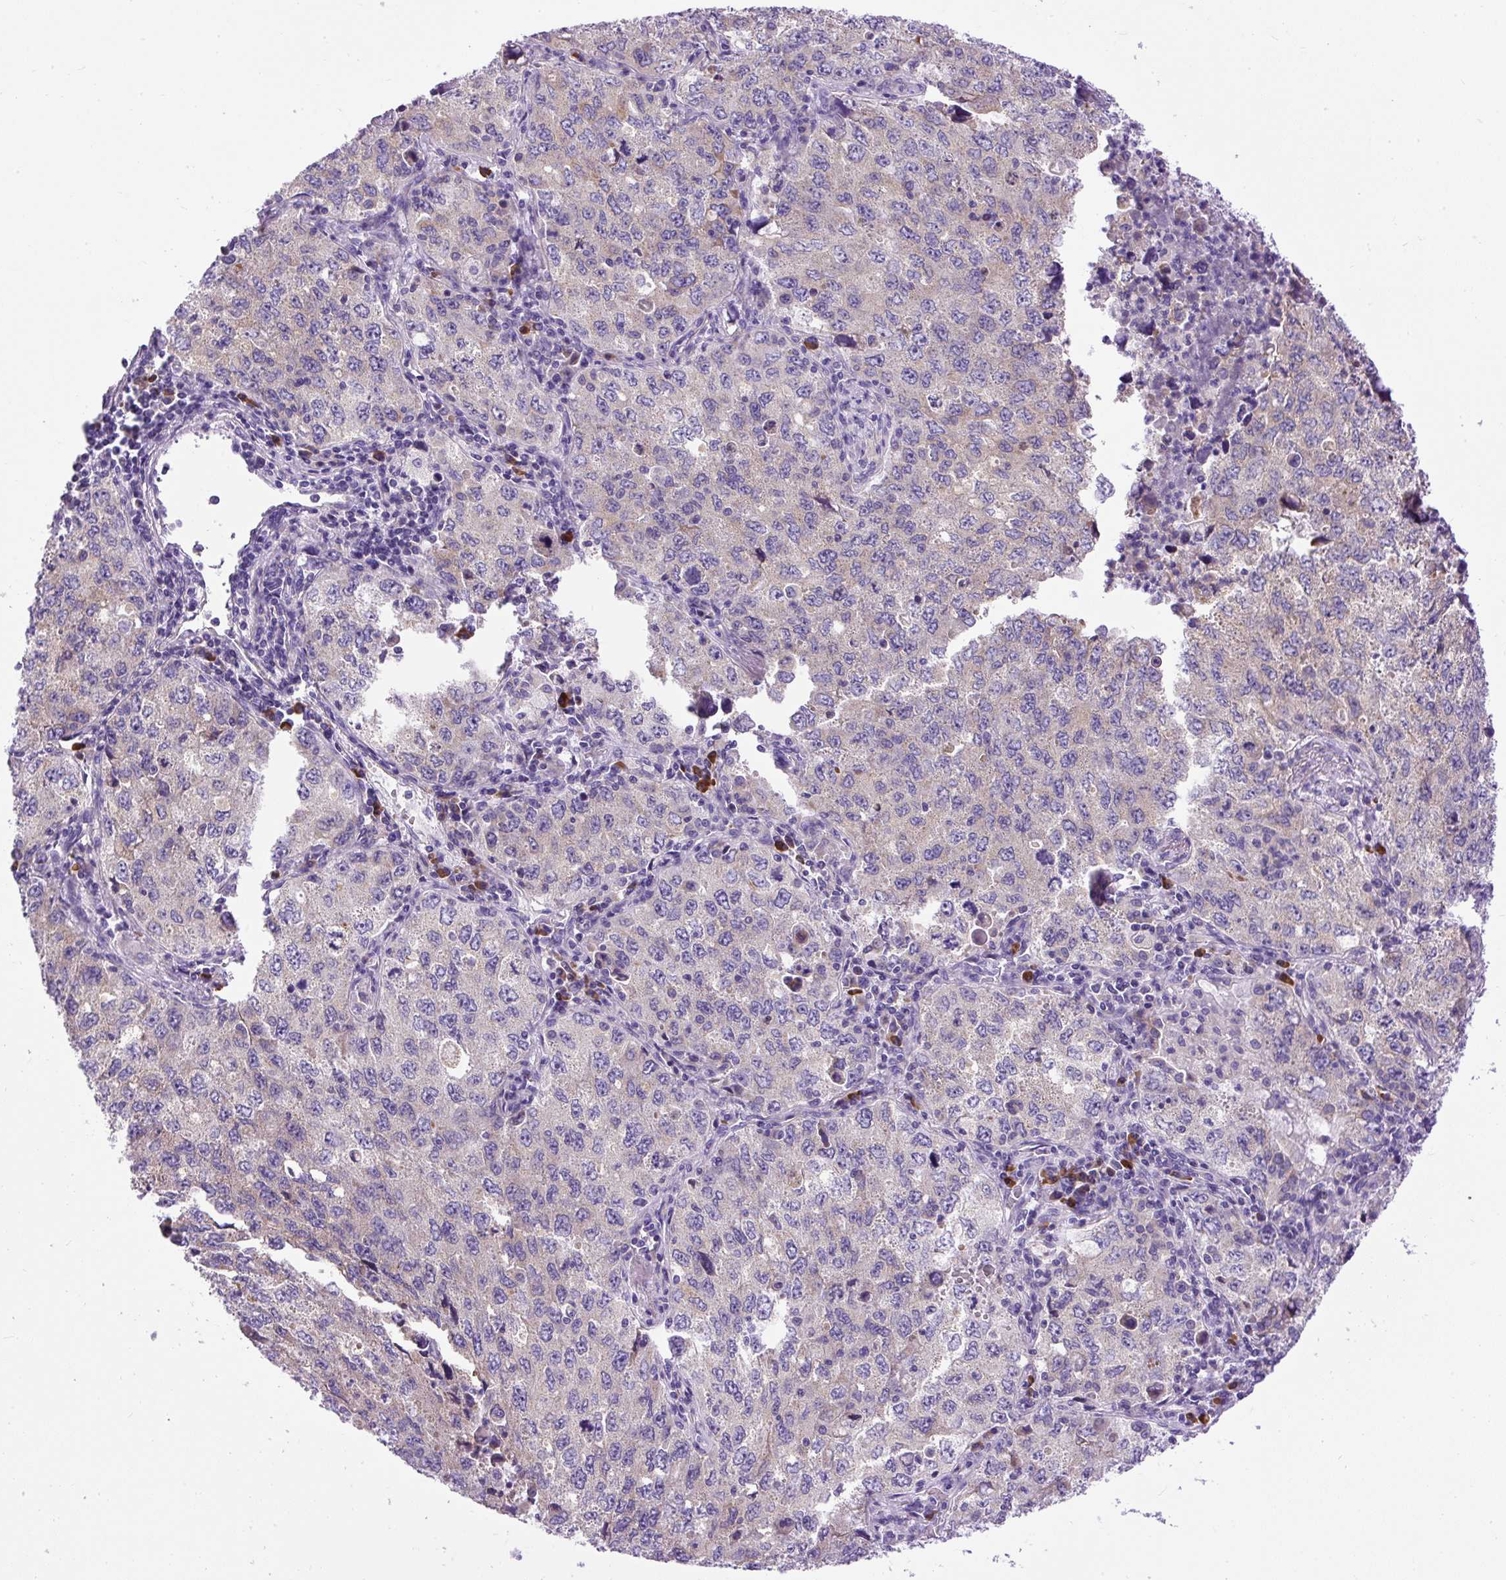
{"staining": {"intensity": "negative", "quantity": "none", "location": "none"}, "tissue": "lung cancer", "cell_type": "Tumor cells", "image_type": "cancer", "snomed": [{"axis": "morphology", "description": "Adenocarcinoma, NOS"}, {"axis": "topography", "description": "Lung"}], "caption": "IHC photomicrograph of lung adenocarcinoma stained for a protein (brown), which displays no positivity in tumor cells.", "gene": "SYBU", "patient": {"sex": "female", "age": 57}}